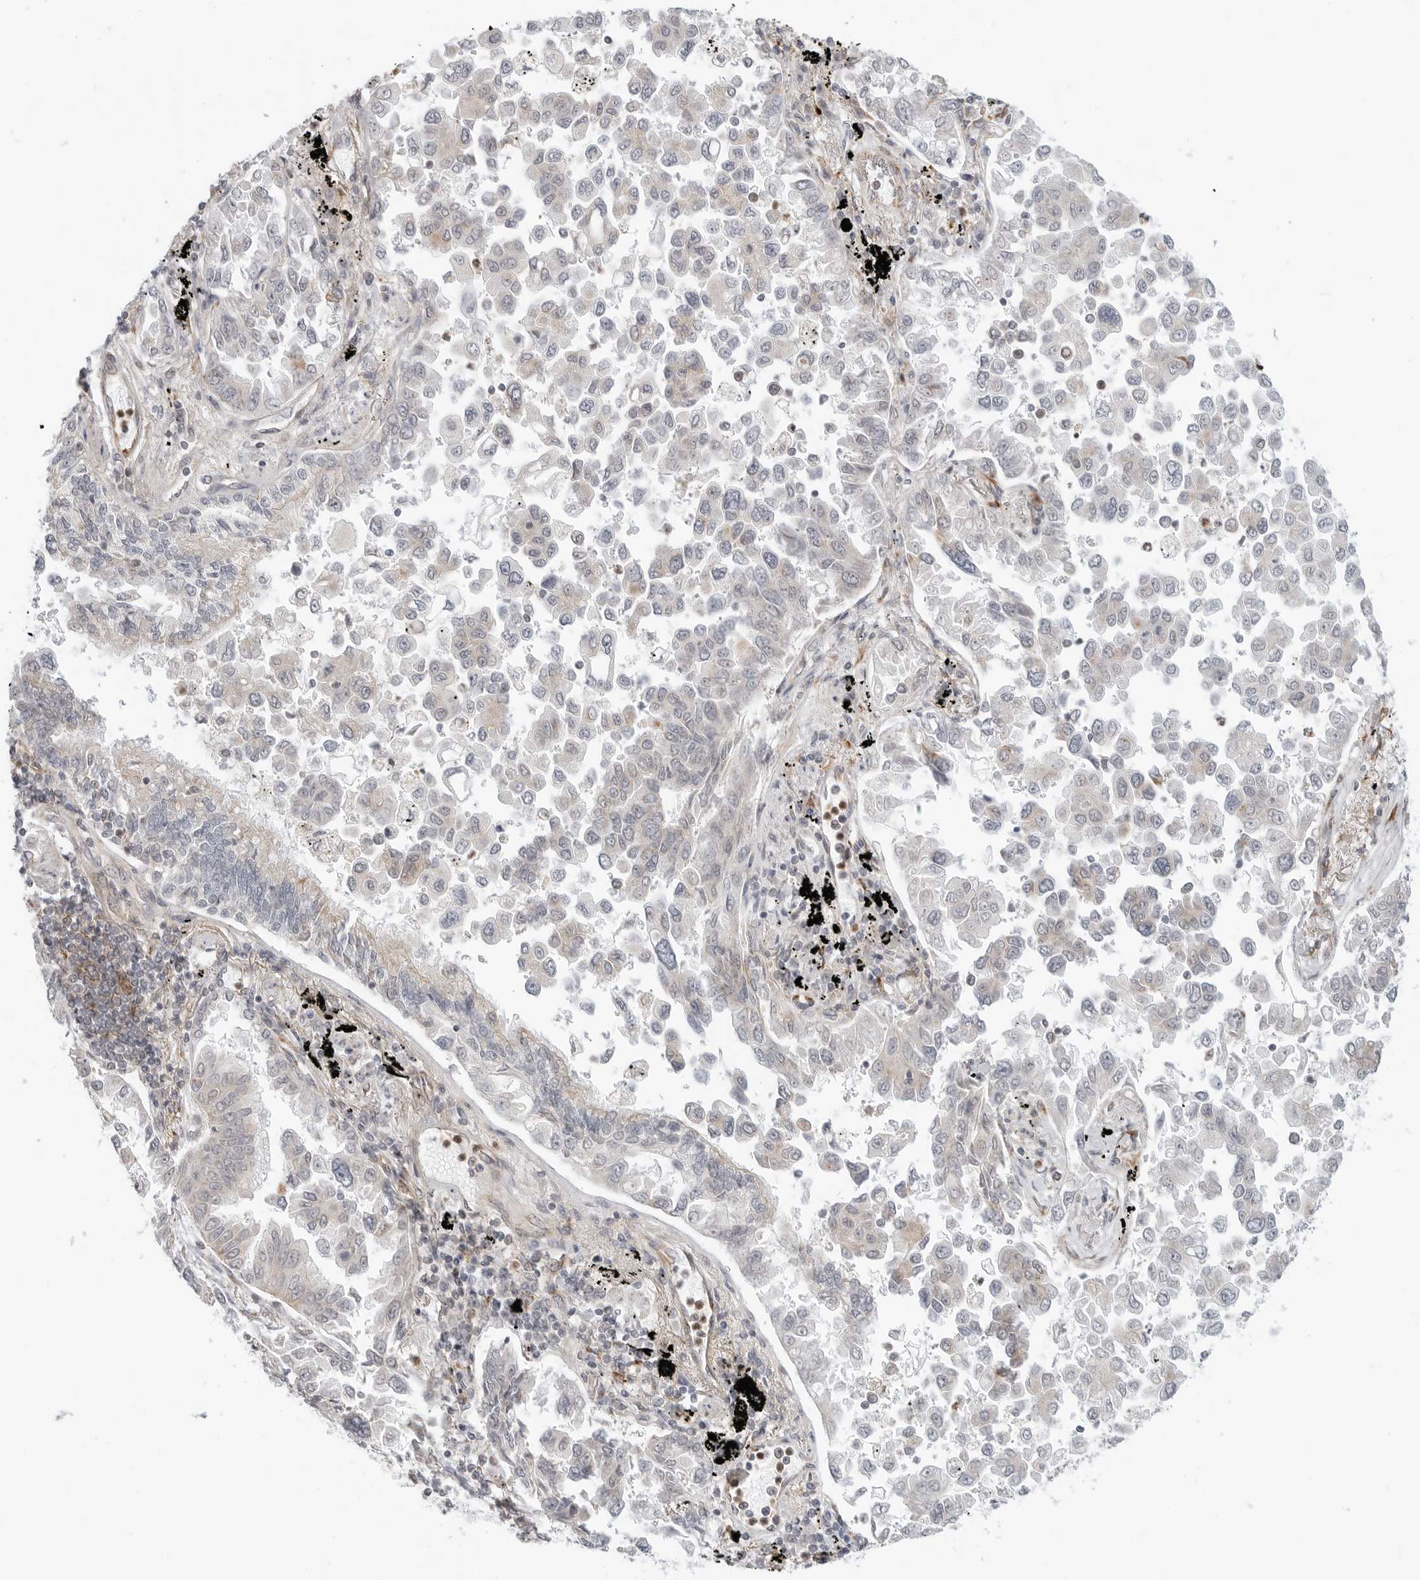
{"staining": {"intensity": "negative", "quantity": "none", "location": "none"}, "tissue": "lung cancer", "cell_type": "Tumor cells", "image_type": "cancer", "snomed": [{"axis": "morphology", "description": "Adenocarcinoma, NOS"}, {"axis": "topography", "description": "Lung"}], "caption": "This micrograph is of lung cancer (adenocarcinoma) stained with immunohistochemistry (IHC) to label a protein in brown with the nuclei are counter-stained blue. There is no positivity in tumor cells. (DAB immunohistochemistry (IHC), high magnification).", "gene": "C1QTNF1", "patient": {"sex": "female", "age": 67}}